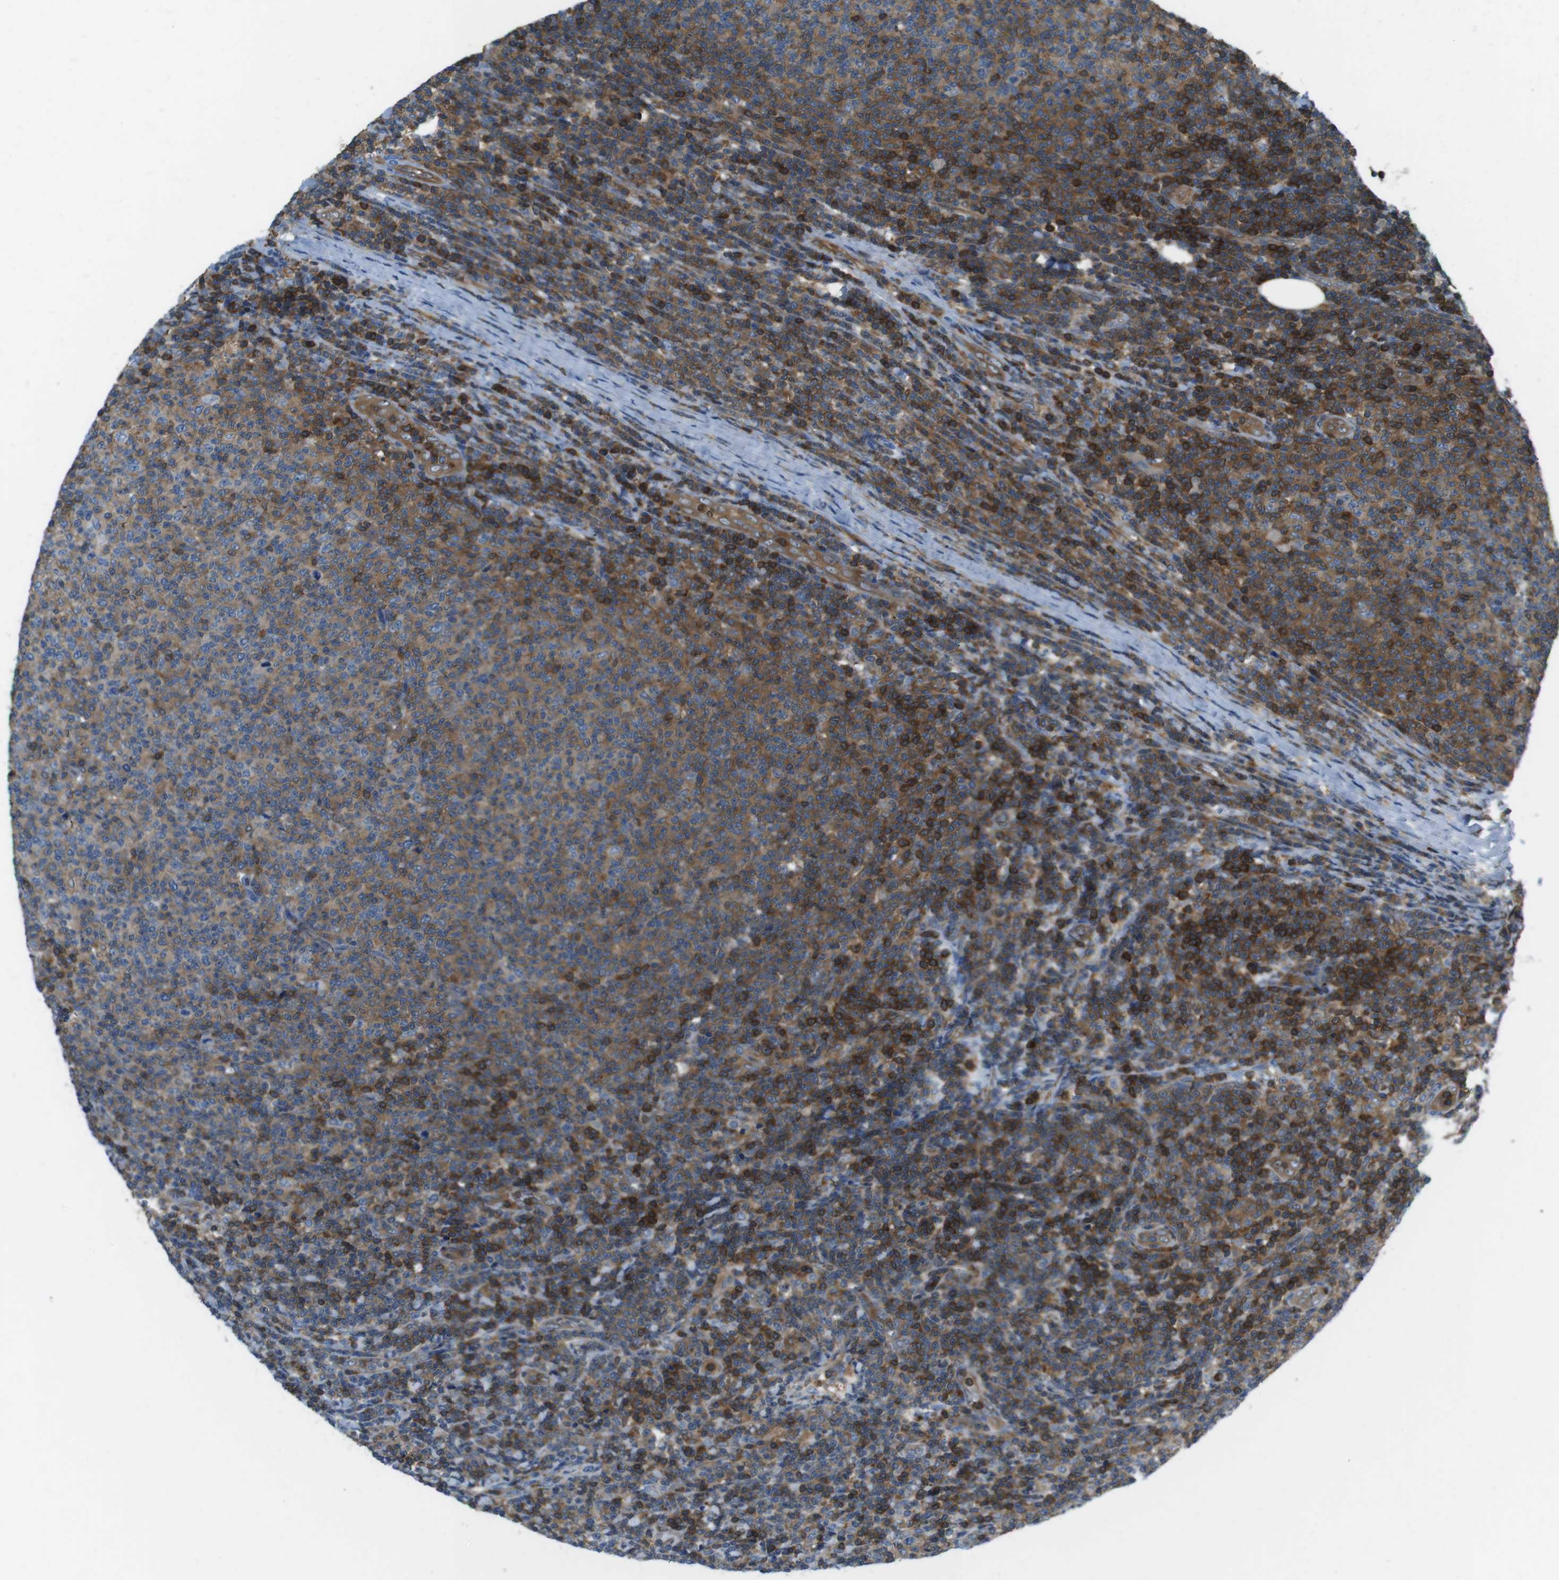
{"staining": {"intensity": "moderate", "quantity": "25%-75%", "location": "cytoplasmic/membranous"}, "tissue": "lymphoma", "cell_type": "Tumor cells", "image_type": "cancer", "snomed": [{"axis": "morphology", "description": "Malignant lymphoma, non-Hodgkin's type, Low grade"}, {"axis": "topography", "description": "Lymph node"}], "caption": "High-power microscopy captured an immunohistochemistry (IHC) photomicrograph of lymphoma, revealing moderate cytoplasmic/membranous expression in about 25%-75% of tumor cells.", "gene": "TES", "patient": {"sex": "male", "age": 66}}